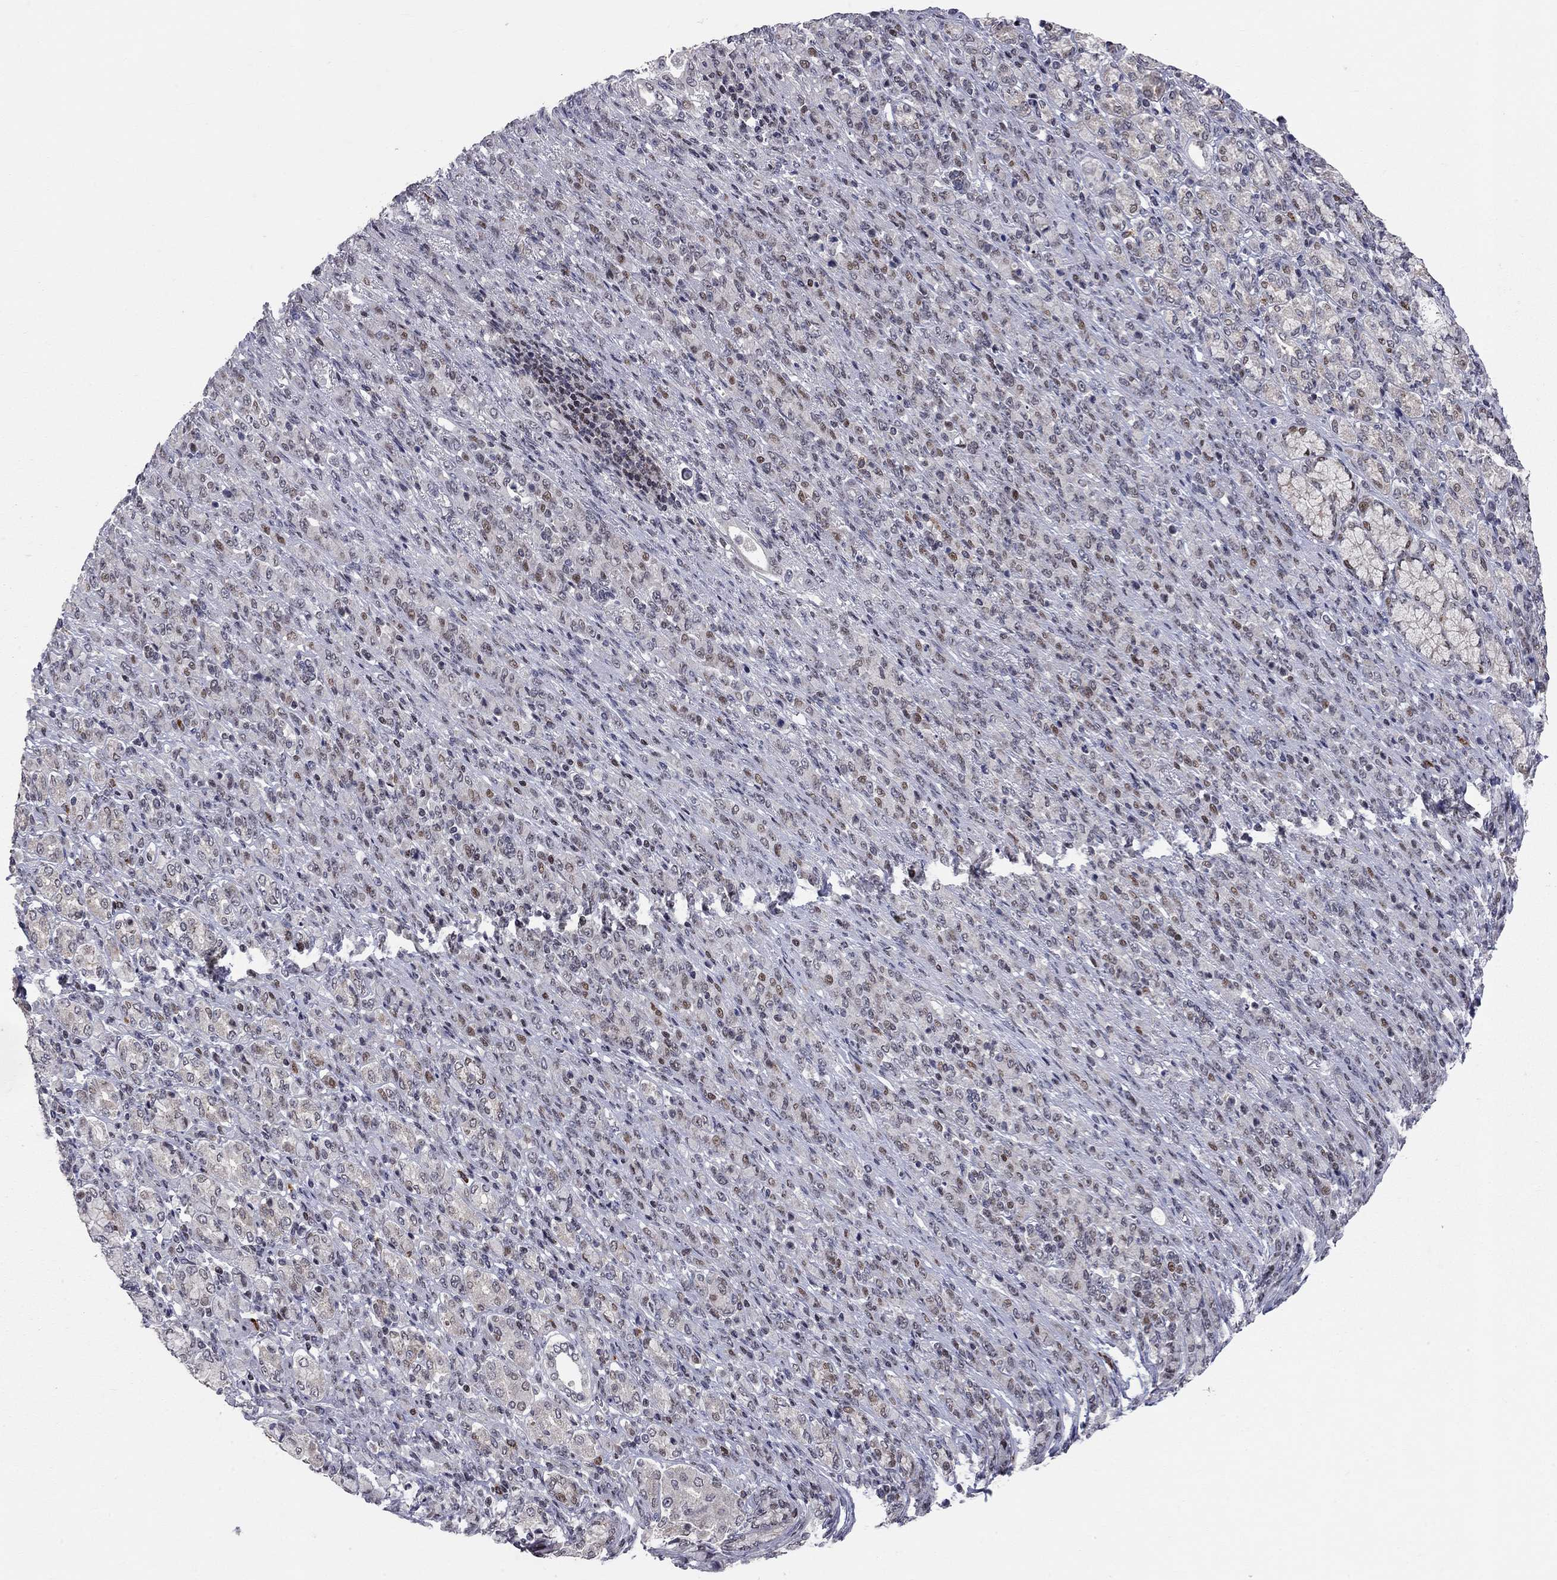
{"staining": {"intensity": "moderate", "quantity": "<25%", "location": "nuclear"}, "tissue": "stomach cancer", "cell_type": "Tumor cells", "image_type": "cancer", "snomed": [{"axis": "morphology", "description": "Normal tissue, NOS"}, {"axis": "morphology", "description": "Adenocarcinoma, NOS"}, {"axis": "topography", "description": "Stomach"}], "caption": "This histopathology image exhibits immunohistochemistry staining of adenocarcinoma (stomach), with low moderate nuclear staining in about <25% of tumor cells.", "gene": "HDAC3", "patient": {"sex": "female", "age": 79}}